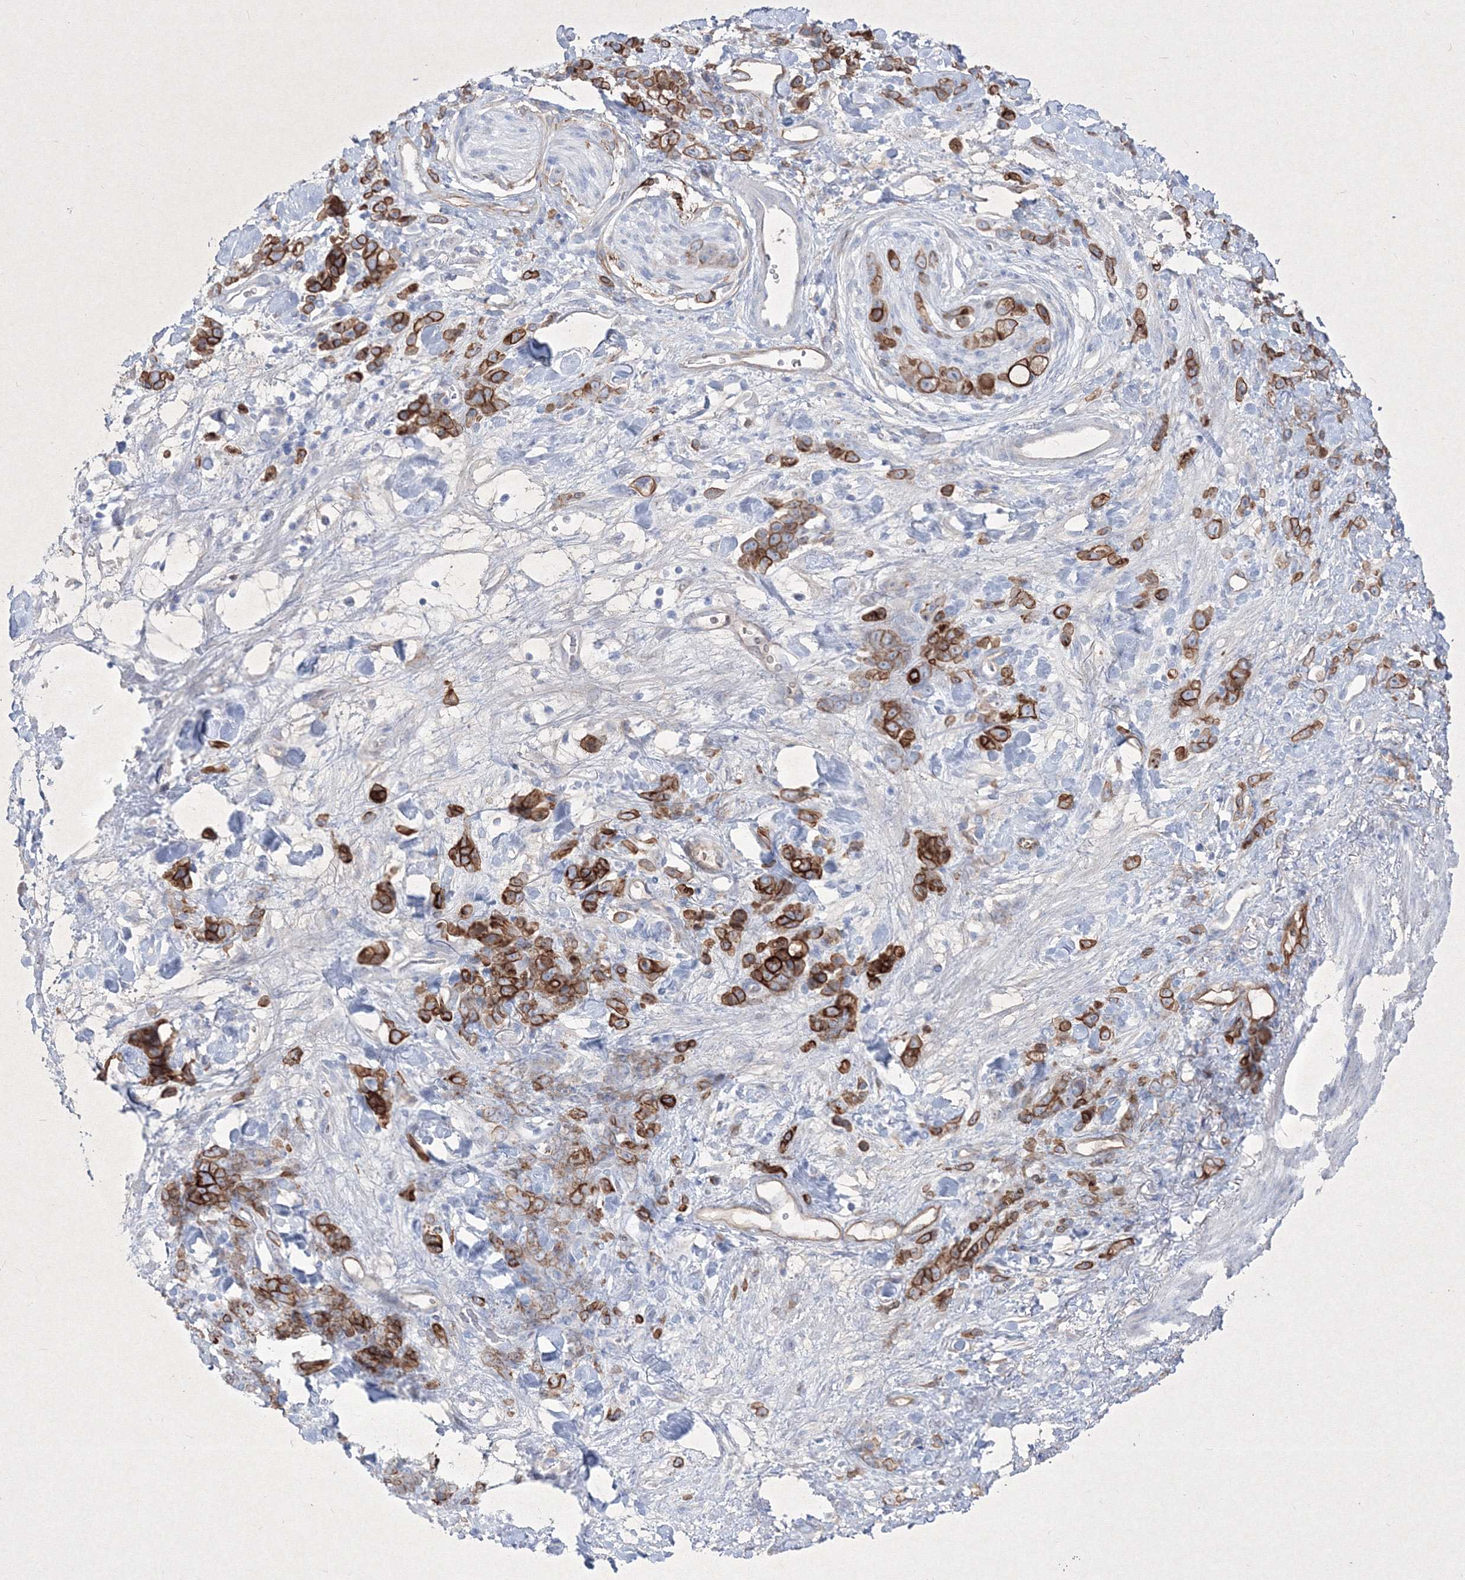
{"staining": {"intensity": "strong", "quantity": ">75%", "location": "cytoplasmic/membranous"}, "tissue": "stomach cancer", "cell_type": "Tumor cells", "image_type": "cancer", "snomed": [{"axis": "morphology", "description": "Normal tissue, NOS"}, {"axis": "morphology", "description": "Adenocarcinoma, NOS"}, {"axis": "topography", "description": "Stomach"}], "caption": "Immunohistochemistry staining of stomach cancer (adenocarcinoma), which shows high levels of strong cytoplasmic/membranous expression in approximately >75% of tumor cells indicating strong cytoplasmic/membranous protein staining. The staining was performed using DAB (brown) for protein detection and nuclei were counterstained in hematoxylin (blue).", "gene": "TMEM139", "patient": {"sex": "male", "age": 82}}